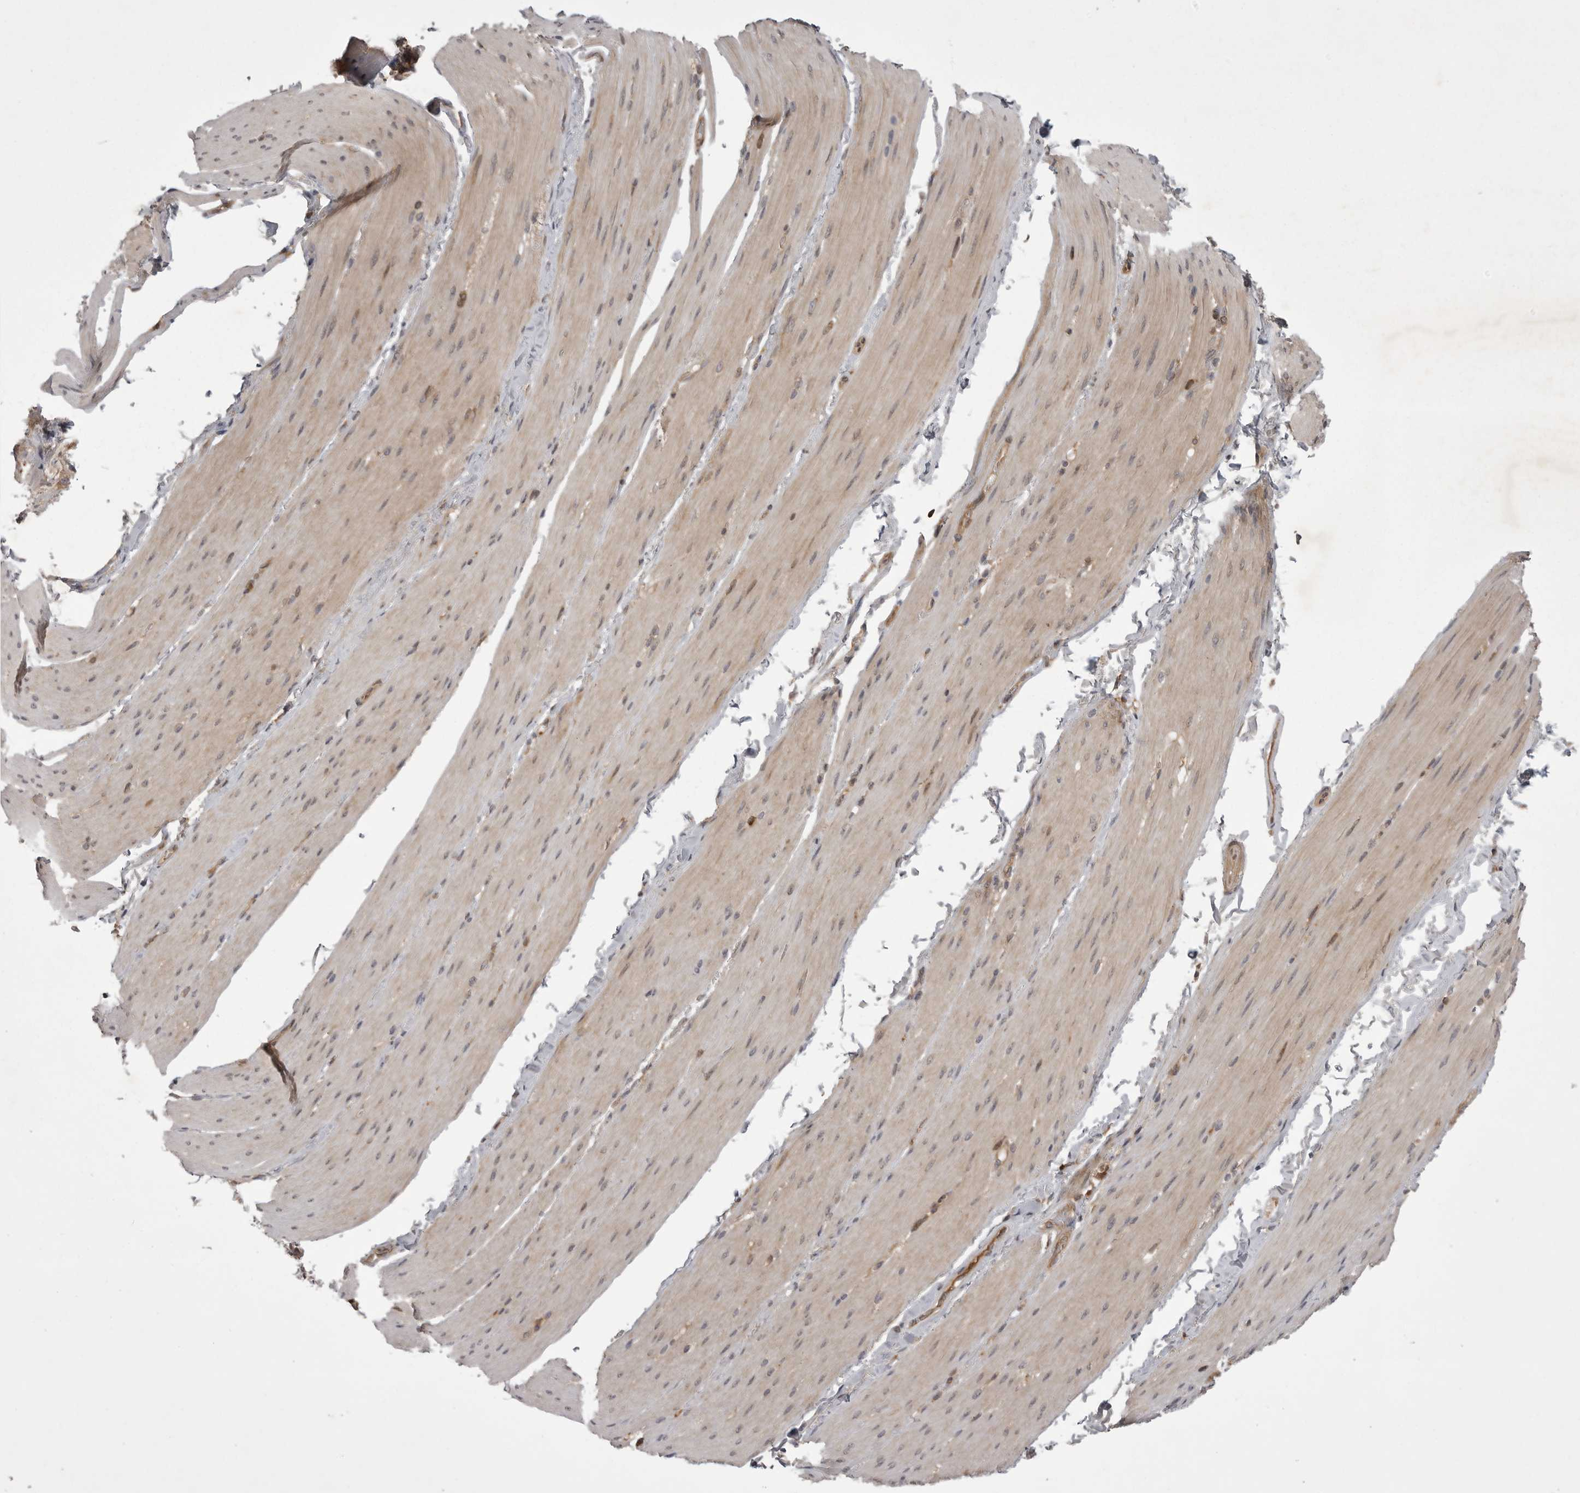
{"staining": {"intensity": "weak", "quantity": "25%-75%", "location": "cytoplasmic/membranous"}, "tissue": "smooth muscle", "cell_type": "Smooth muscle cells", "image_type": "normal", "snomed": [{"axis": "morphology", "description": "Normal tissue, NOS"}, {"axis": "topography", "description": "Smooth muscle"}, {"axis": "topography", "description": "Small intestine"}], "caption": "The histopathology image demonstrates staining of normal smooth muscle, revealing weak cytoplasmic/membranous protein staining (brown color) within smooth muscle cells.", "gene": "STK24", "patient": {"sex": "female", "age": 84}}